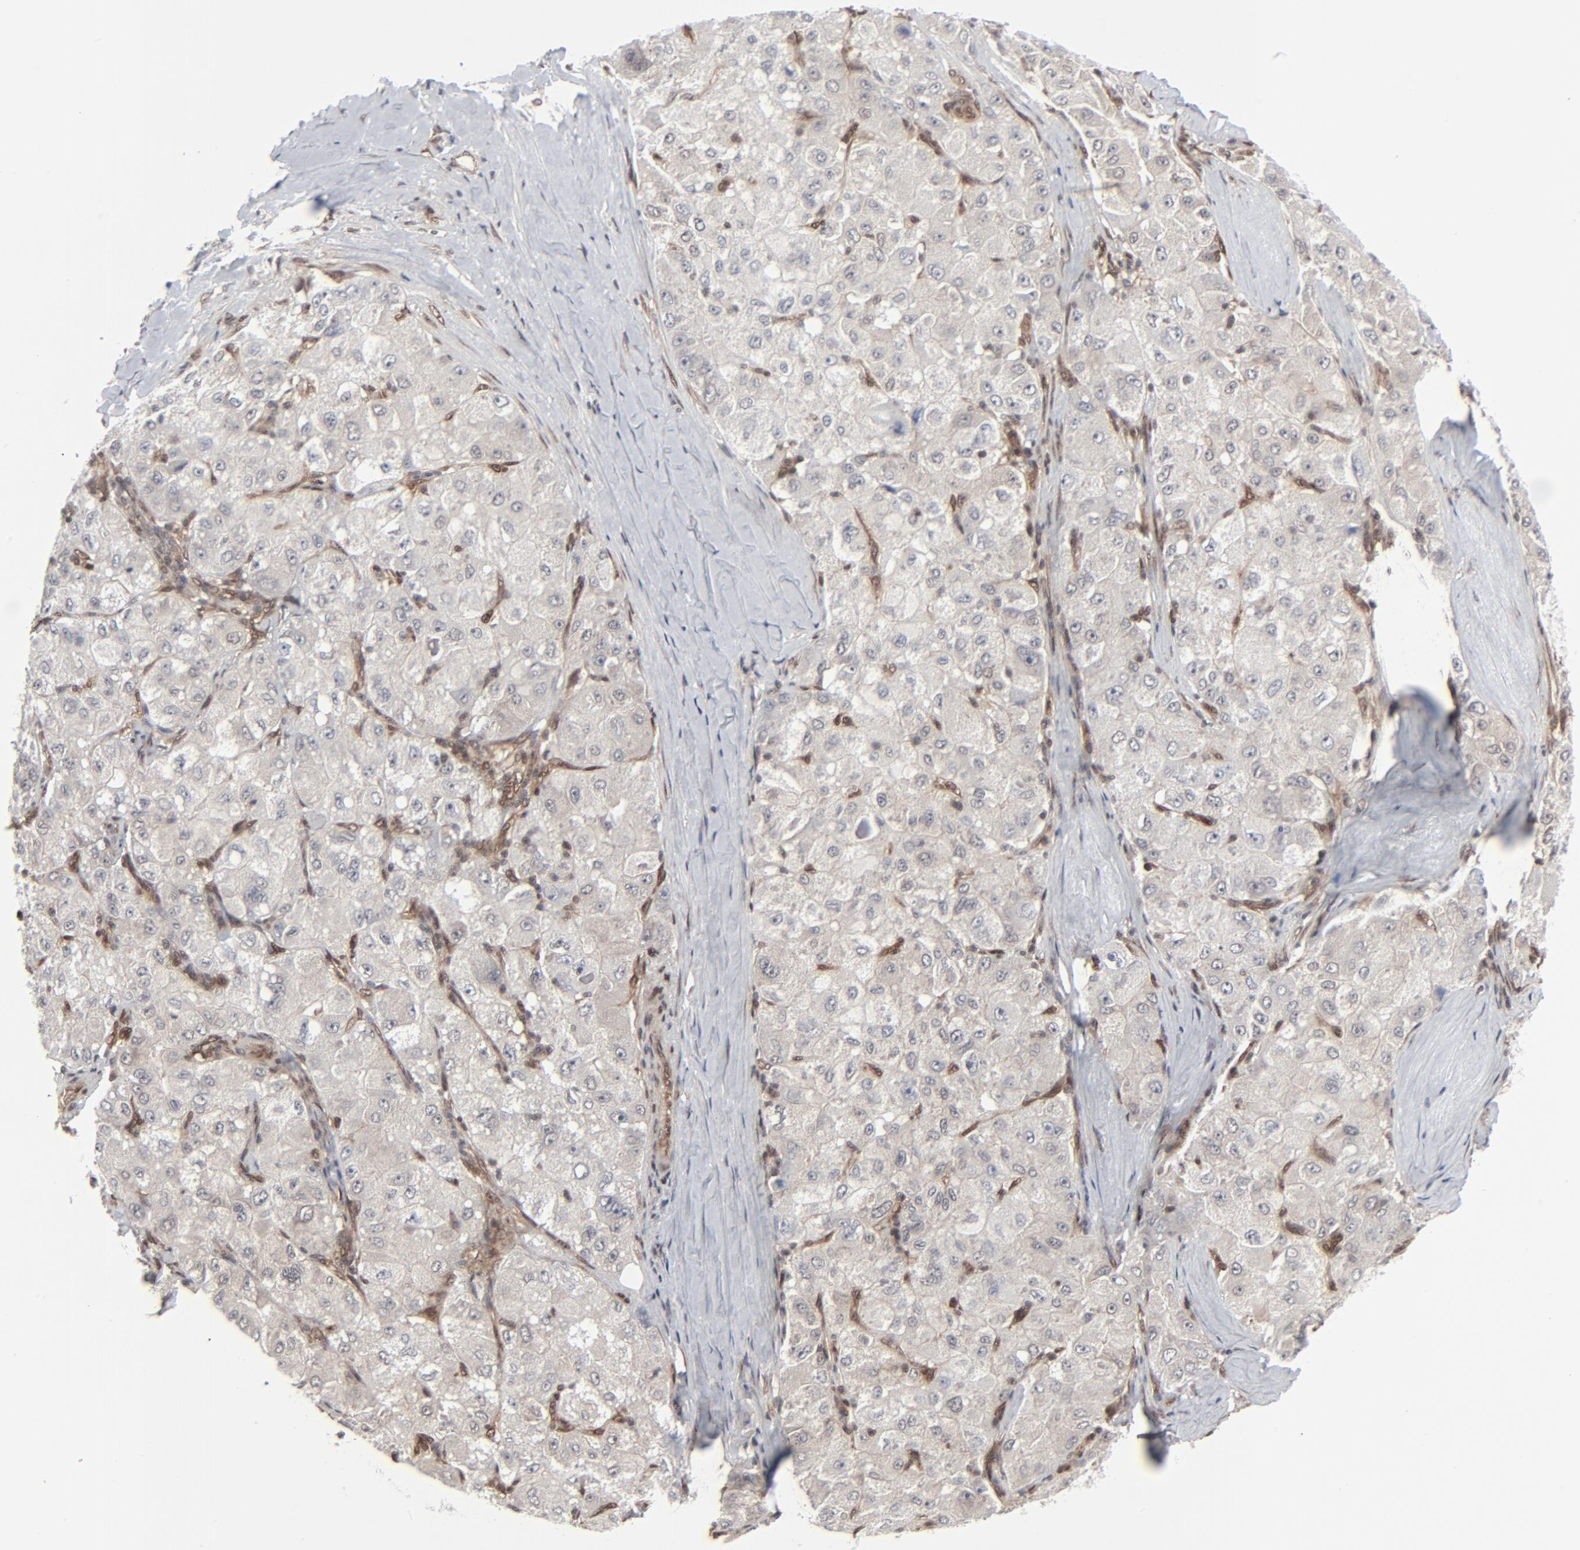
{"staining": {"intensity": "negative", "quantity": "none", "location": "none"}, "tissue": "liver cancer", "cell_type": "Tumor cells", "image_type": "cancer", "snomed": [{"axis": "morphology", "description": "Carcinoma, Hepatocellular, NOS"}, {"axis": "topography", "description": "Liver"}], "caption": "An image of human hepatocellular carcinoma (liver) is negative for staining in tumor cells.", "gene": "AKT1", "patient": {"sex": "male", "age": 80}}